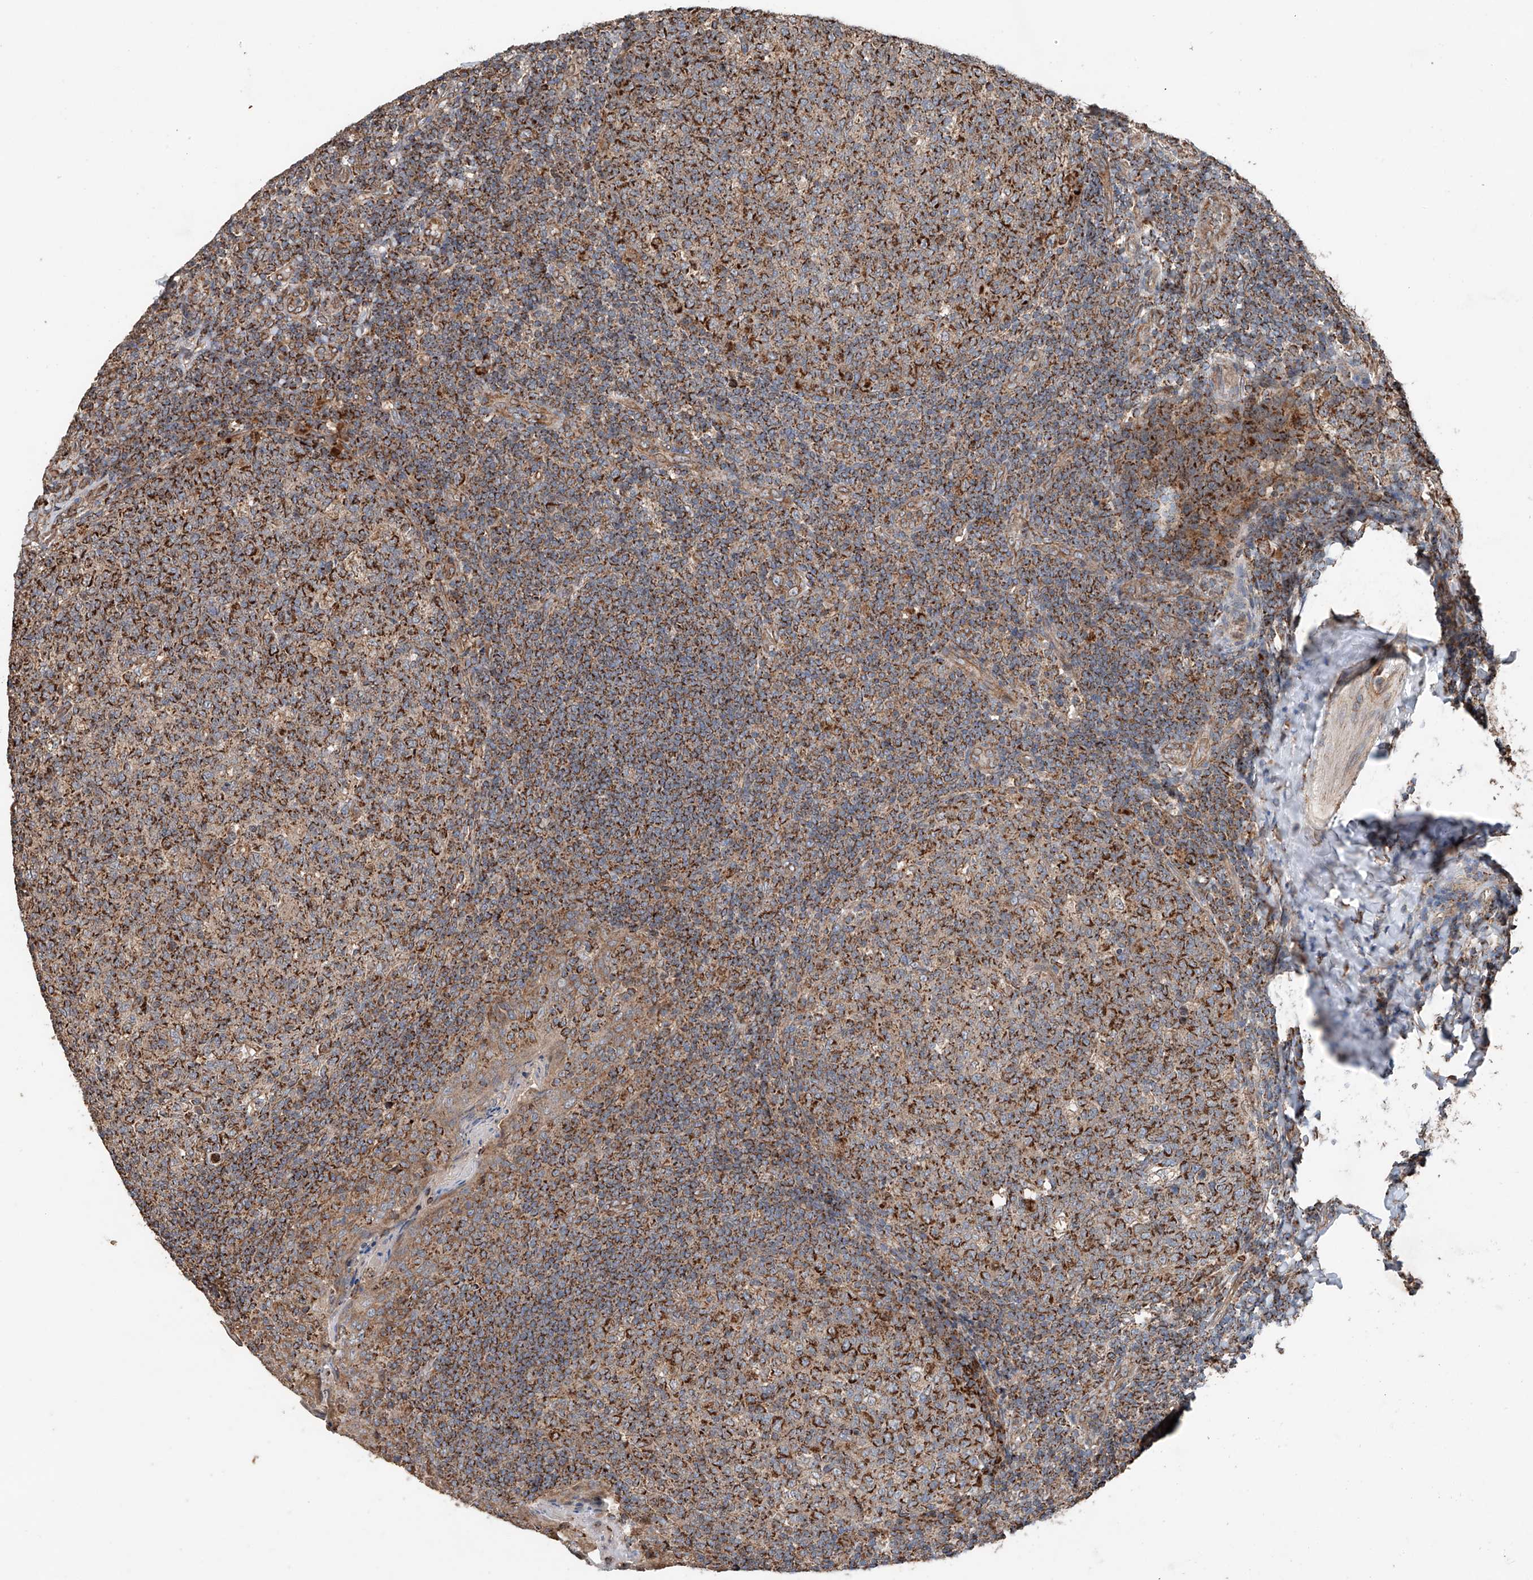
{"staining": {"intensity": "strong", "quantity": "25%-75%", "location": "cytoplasmic/membranous"}, "tissue": "tonsil", "cell_type": "Germinal center cells", "image_type": "normal", "snomed": [{"axis": "morphology", "description": "Normal tissue, NOS"}, {"axis": "topography", "description": "Tonsil"}], "caption": "High-magnification brightfield microscopy of benign tonsil stained with DAB (3,3'-diaminobenzidine) (brown) and counterstained with hematoxylin (blue). germinal center cells exhibit strong cytoplasmic/membranous expression is appreciated in approximately25%-75% of cells. (IHC, brightfield microscopy, high magnification).", "gene": "AP4B1", "patient": {"sex": "female", "age": 19}}